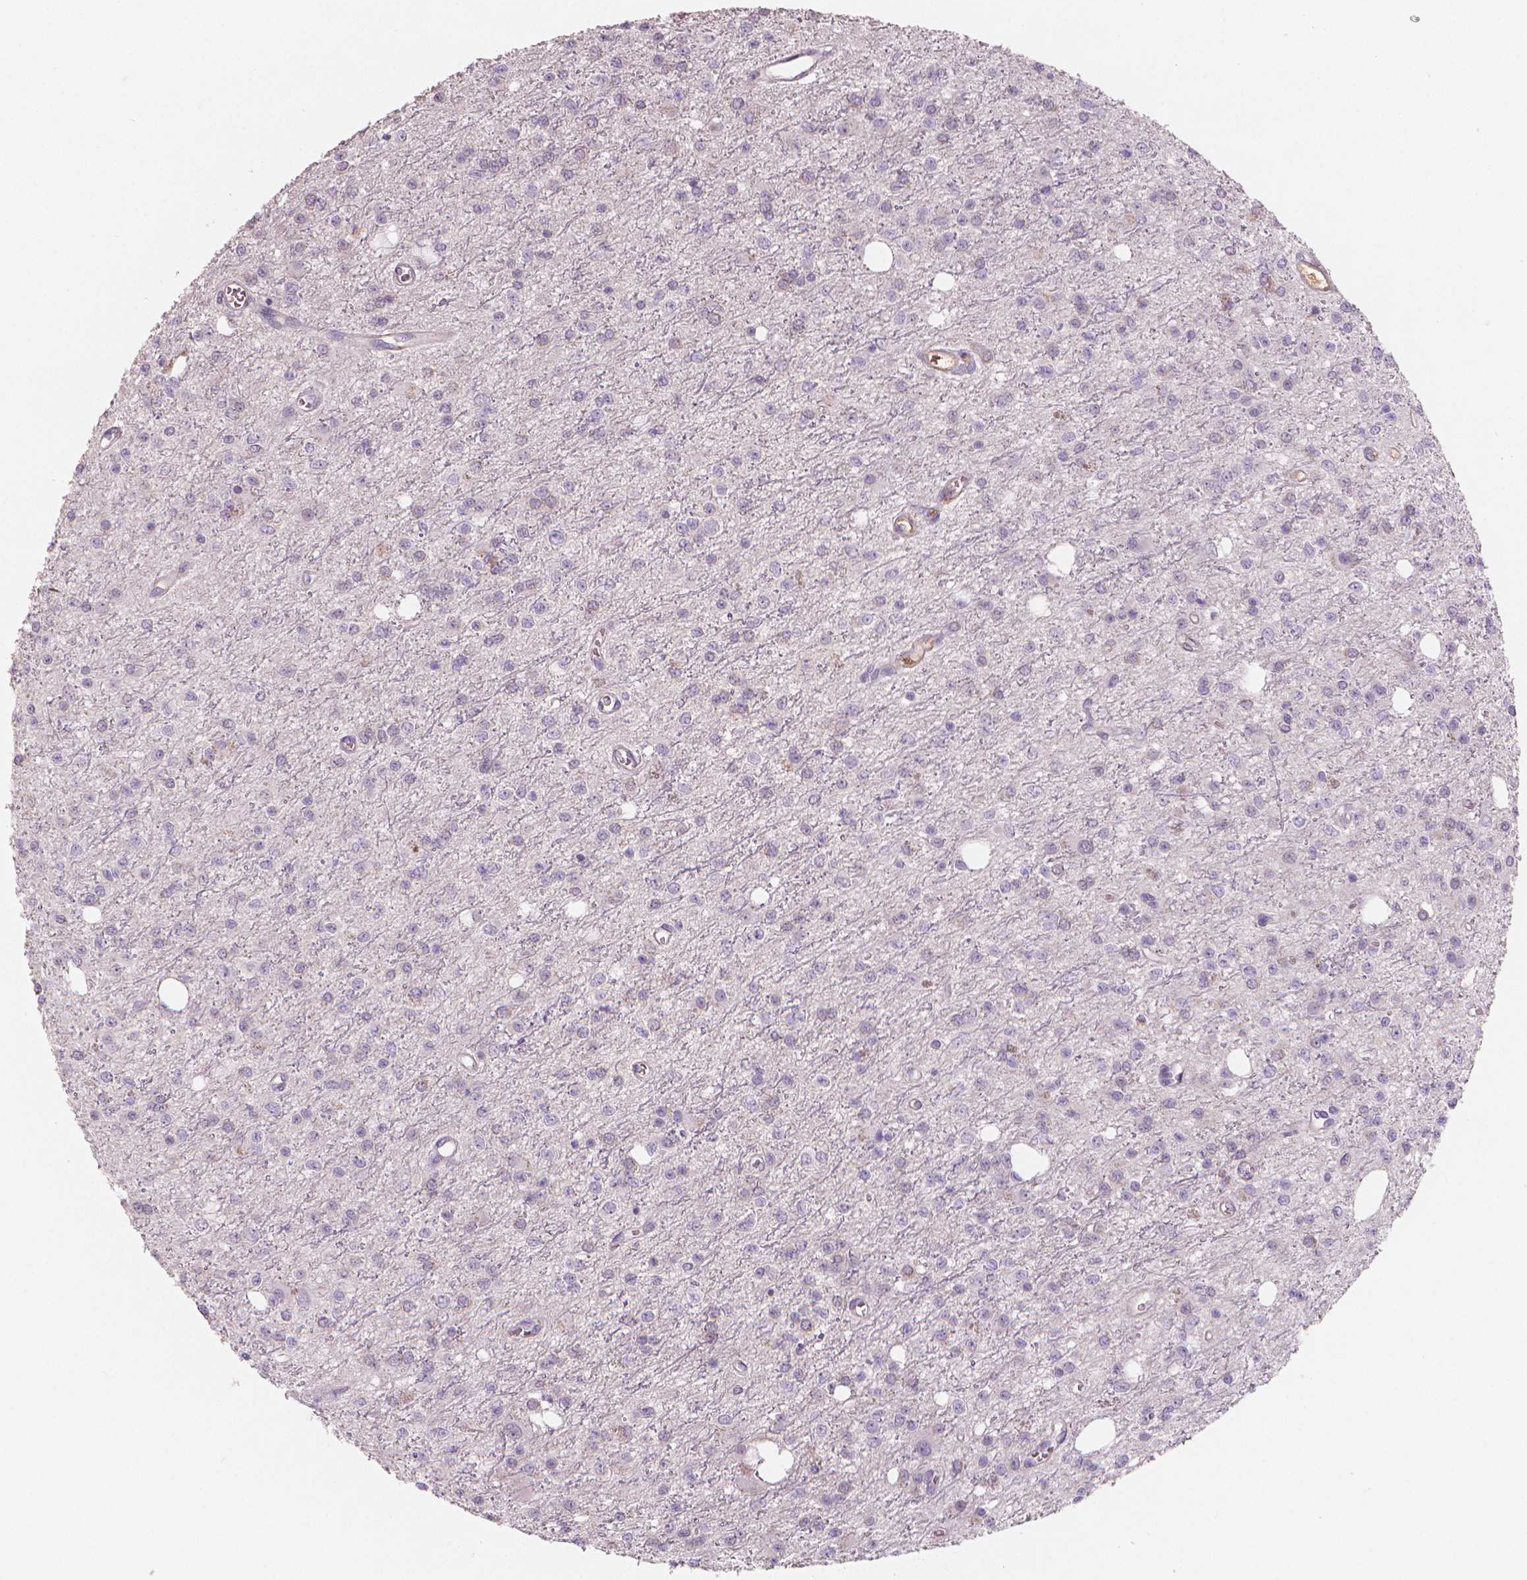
{"staining": {"intensity": "negative", "quantity": "none", "location": "none"}, "tissue": "glioma", "cell_type": "Tumor cells", "image_type": "cancer", "snomed": [{"axis": "morphology", "description": "Glioma, malignant, Low grade"}, {"axis": "topography", "description": "Brain"}], "caption": "An immunohistochemistry (IHC) photomicrograph of malignant glioma (low-grade) is shown. There is no staining in tumor cells of malignant glioma (low-grade).", "gene": "APOA4", "patient": {"sex": "female", "age": 45}}